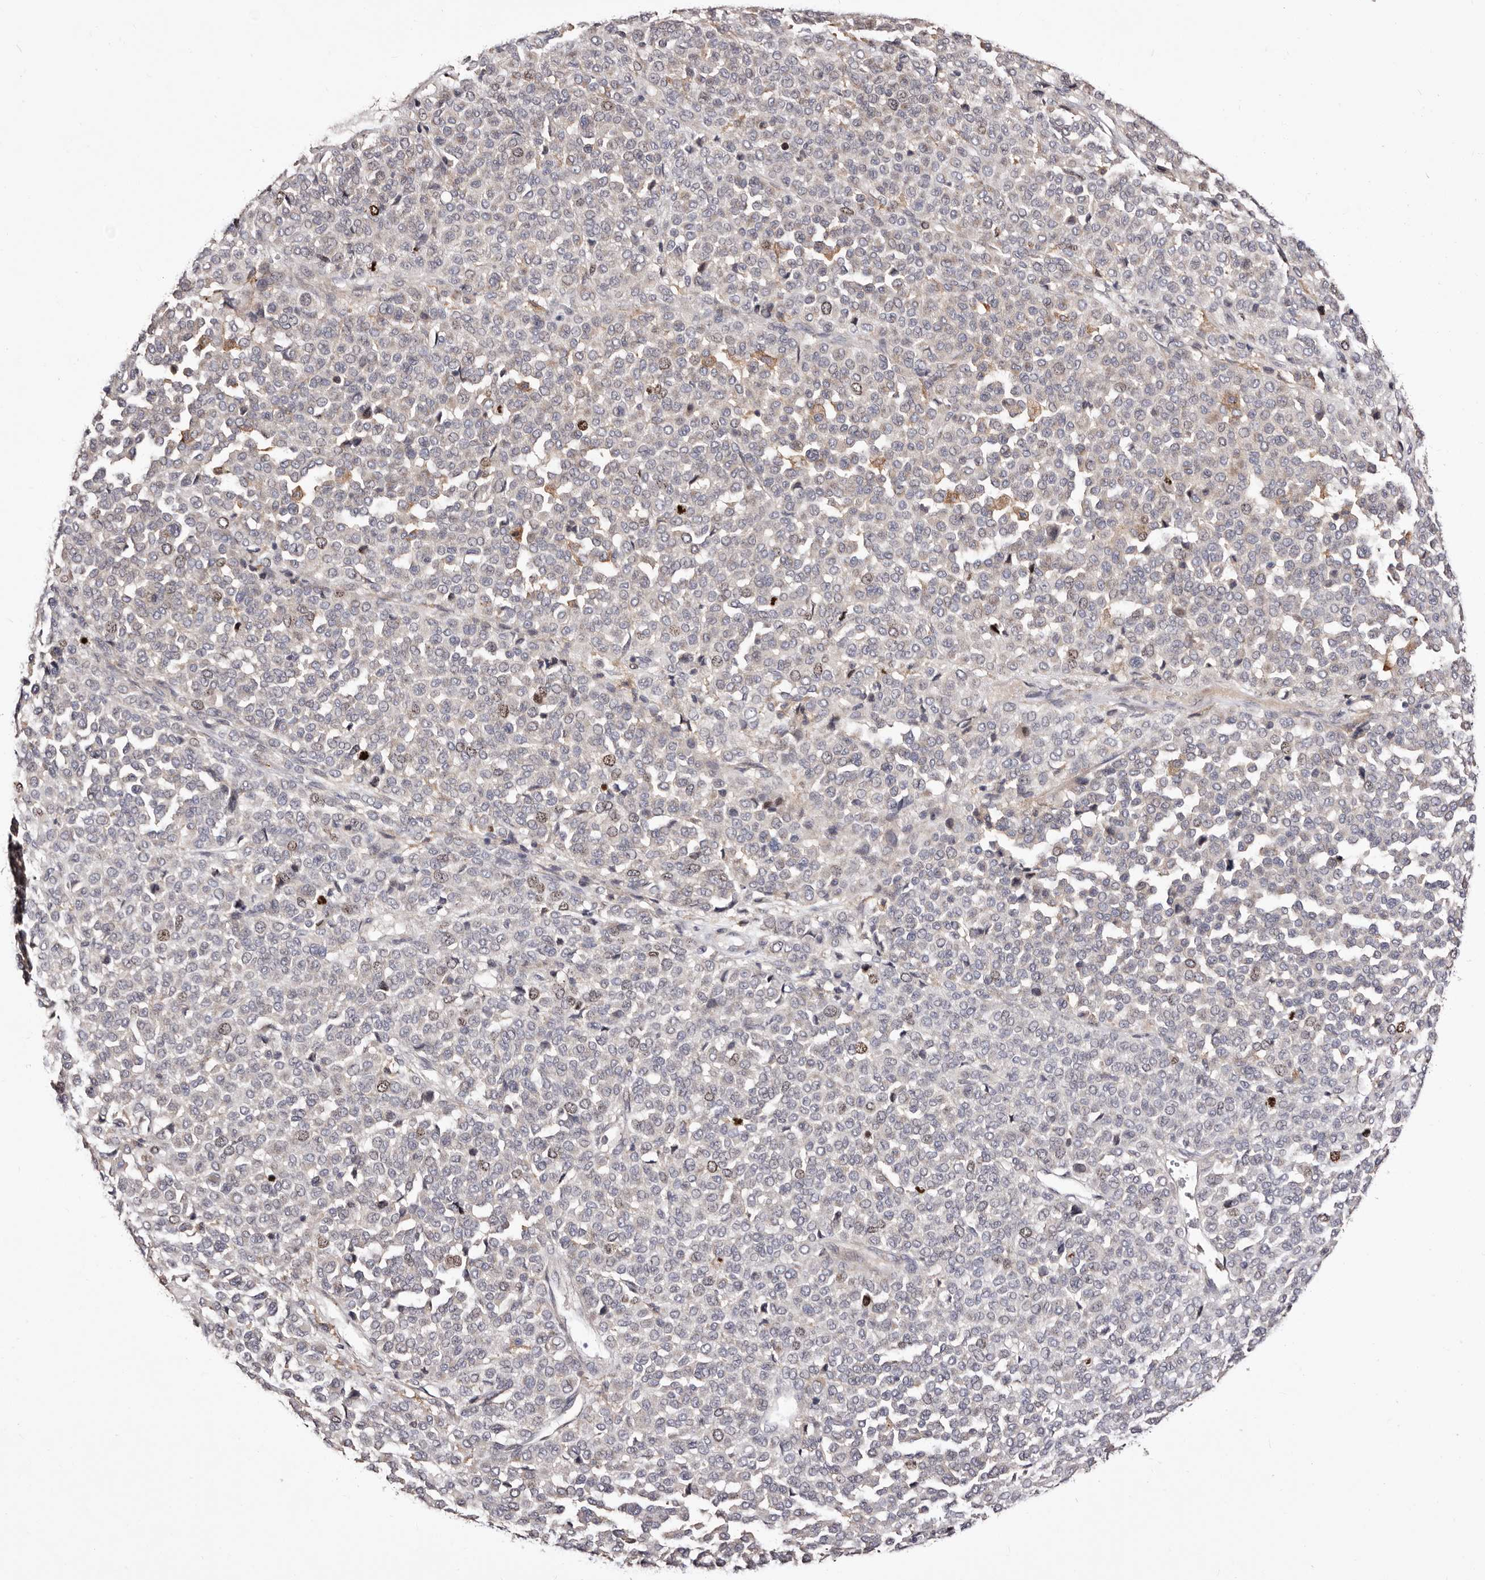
{"staining": {"intensity": "negative", "quantity": "none", "location": "none"}, "tissue": "melanoma", "cell_type": "Tumor cells", "image_type": "cancer", "snomed": [{"axis": "morphology", "description": "Malignant melanoma, Metastatic site"}, {"axis": "topography", "description": "Pancreas"}], "caption": "IHC of melanoma exhibits no positivity in tumor cells.", "gene": "CDCA8", "patient": {"sex": "female", "age": 30}}